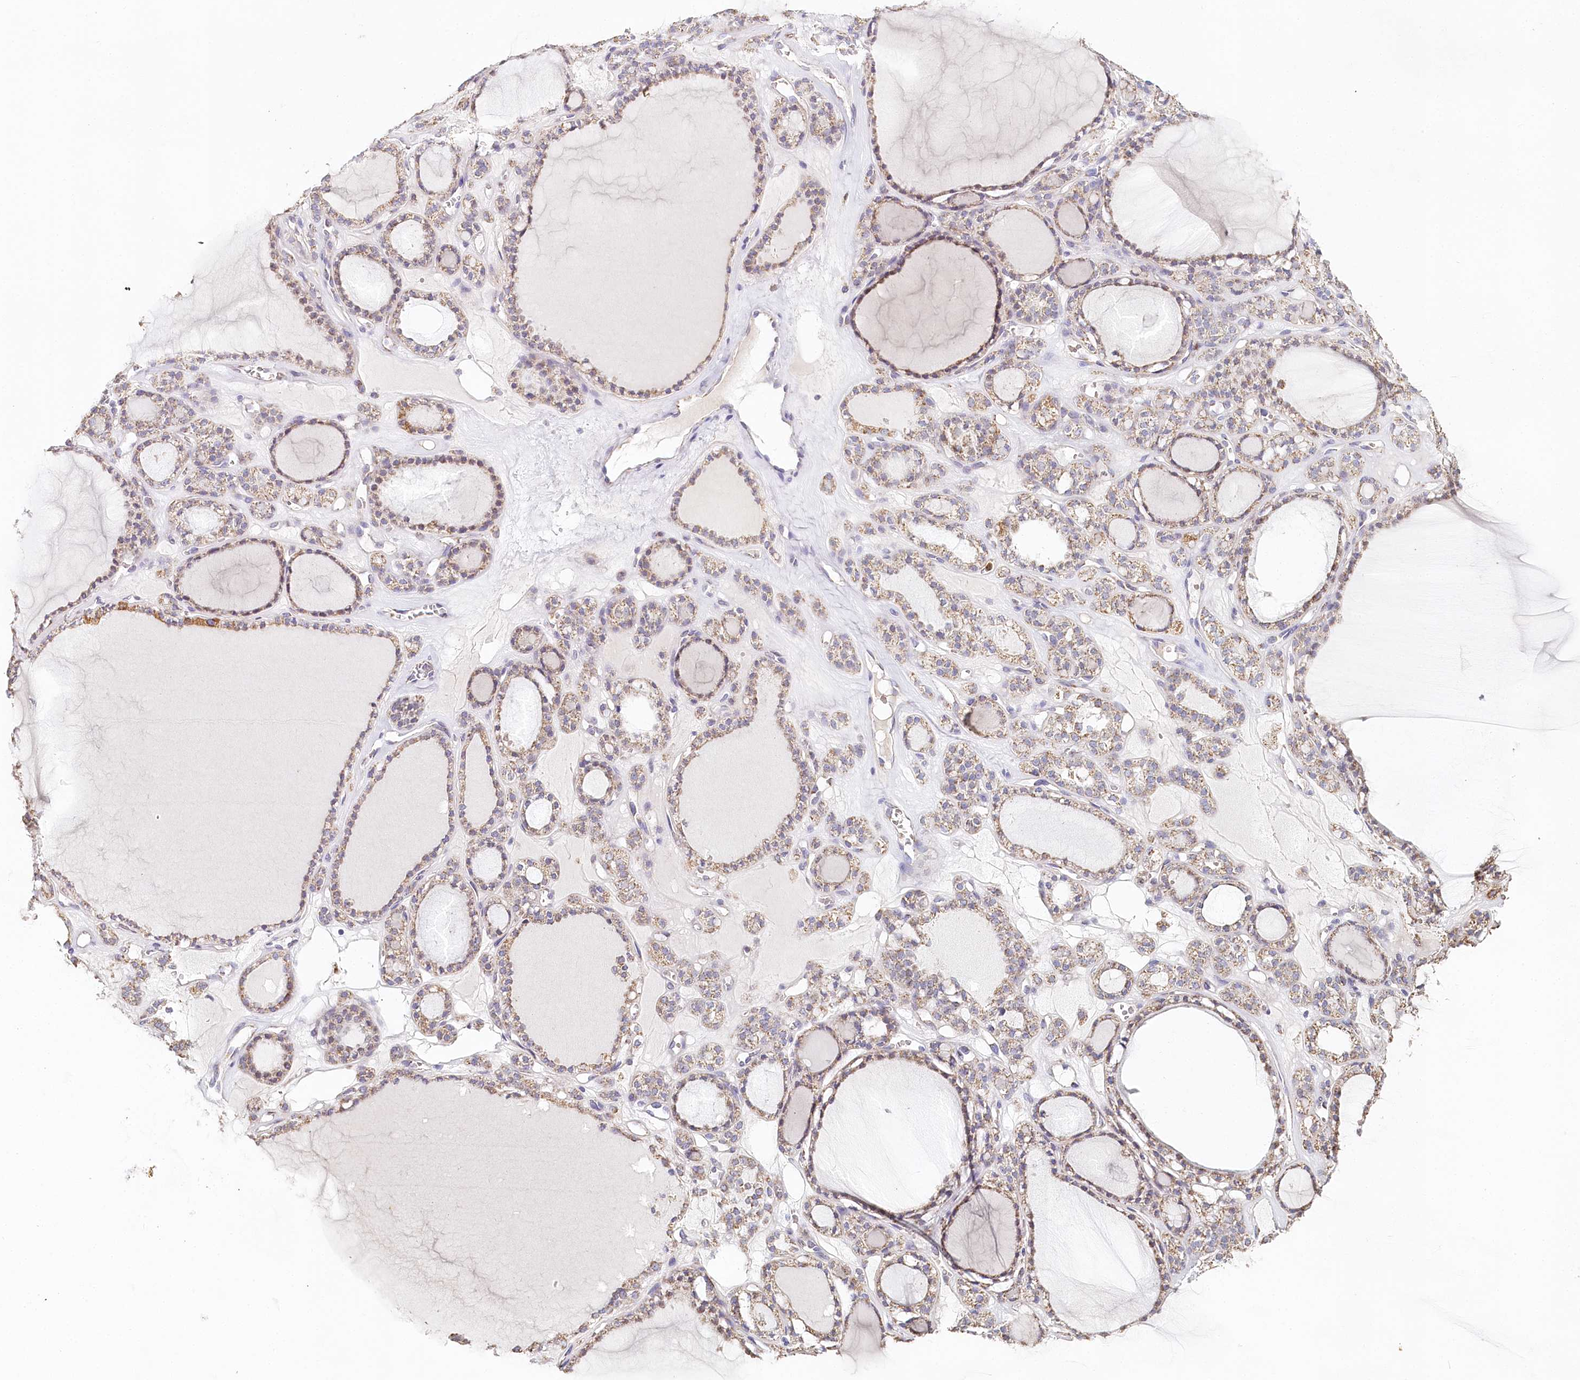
{"staining": {"intensity": "moderate", "quantity": ">75%", "location": "cytoplasmic/membranous"}, "tissue": "thyroid gland", "cell_type": "Glandular cells", "image_type": "normal", "snomed": [{"axis": "morphology", "description": "Normal tissue, NOS"}, {"axis": "topography", "description": "Thyroid gland"}], "caption": "Thyroid gland stained with DAB immunohistochemistry demonstrates medium levels of moderate cytoplasmic/membranous expression in about >75% of glandular cells. Ihc stains the protein of interest in brown and the nuclei are stained blue.", "gene": "MMP25", "patient": {"sex": "female", "age": 28}}